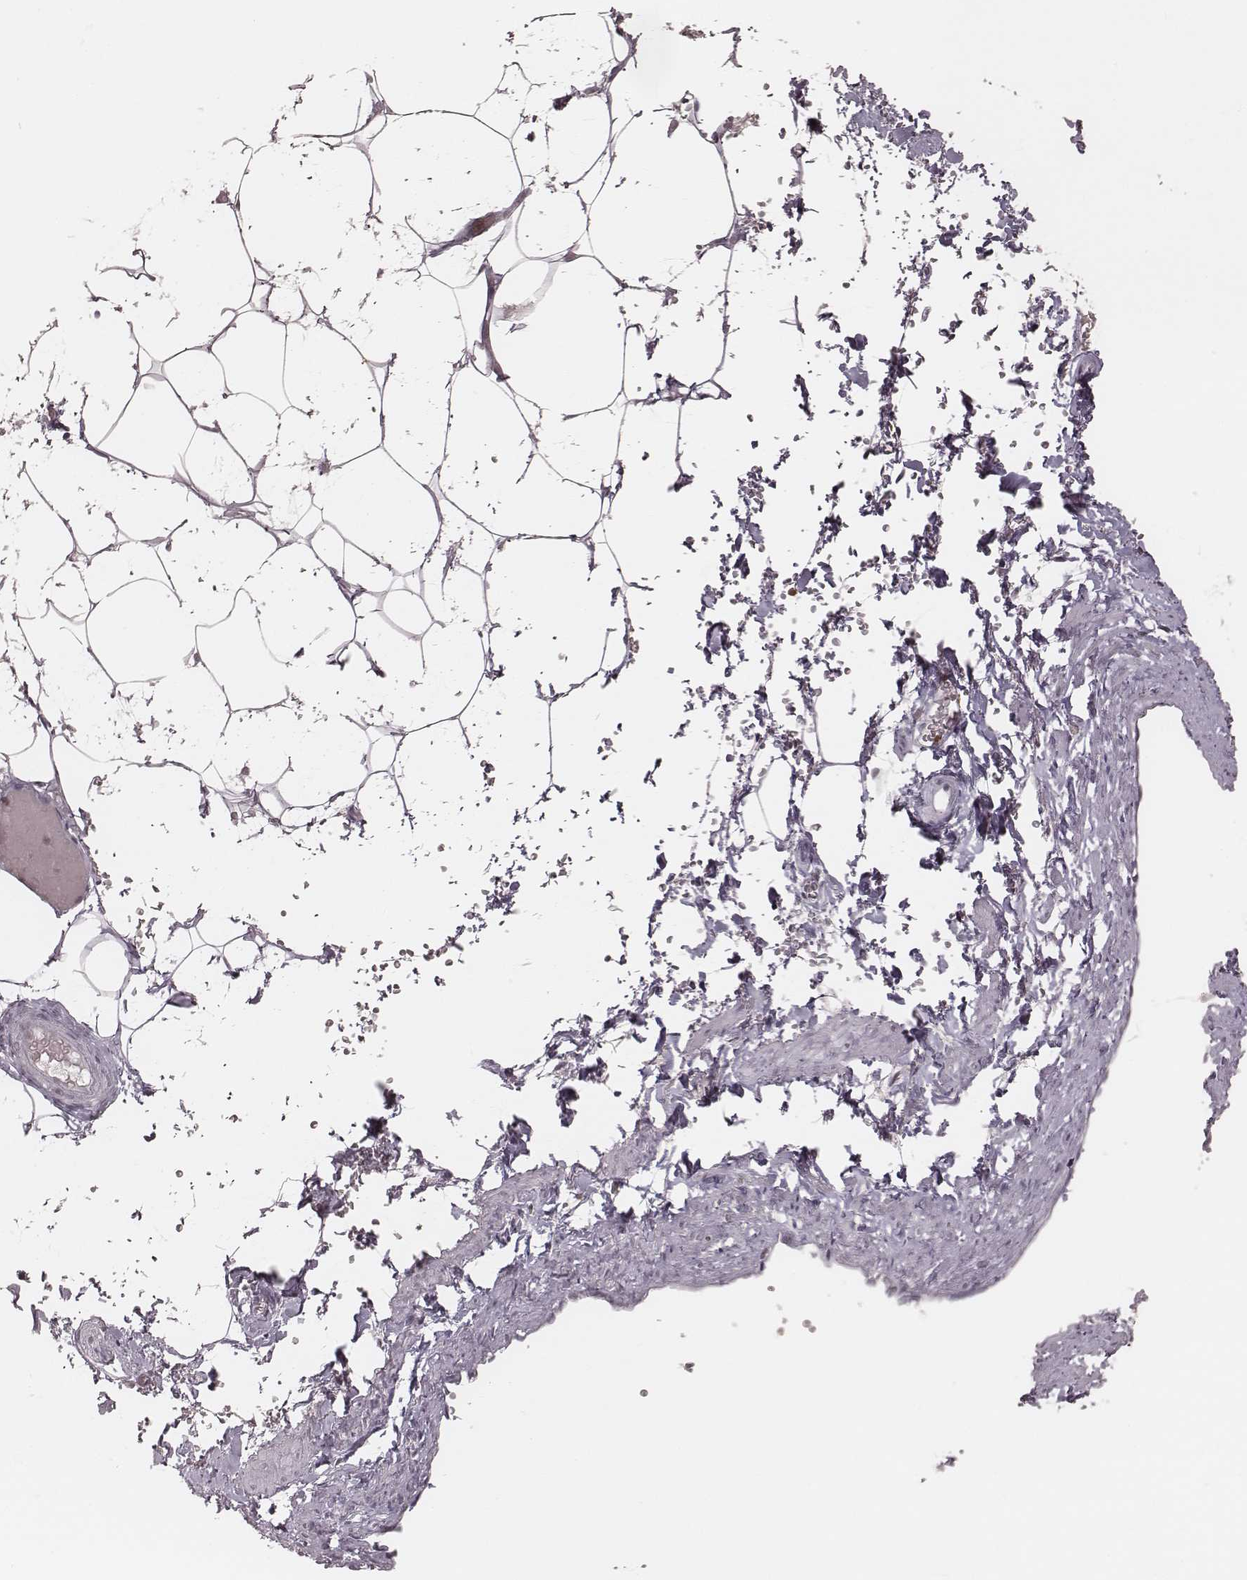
{"staining": {"intensity": "negative", "quantity": "none", "location": "none"}, "tissue": "adipose tissue", "cell_type": "Adipocytes", "image_type": "normal", "snomed": [{"axis": "morphology", "description": "Normal tissue, NOS"}, {"axis": "topography", "description": "Prostate"}, {"axis": "topography", "description": "Peripheral nerve tissue"}], "caption": "Adipocytes show no significant protein expression in benign adipose tissue. The staining was performed using DAB to visualize the protein expression in brown, while the nuclei were stained in blue with hematoxylin (Magnification: 20x).", "gene": "KITLG", "patient": {"sex": "male", "age": 55}}